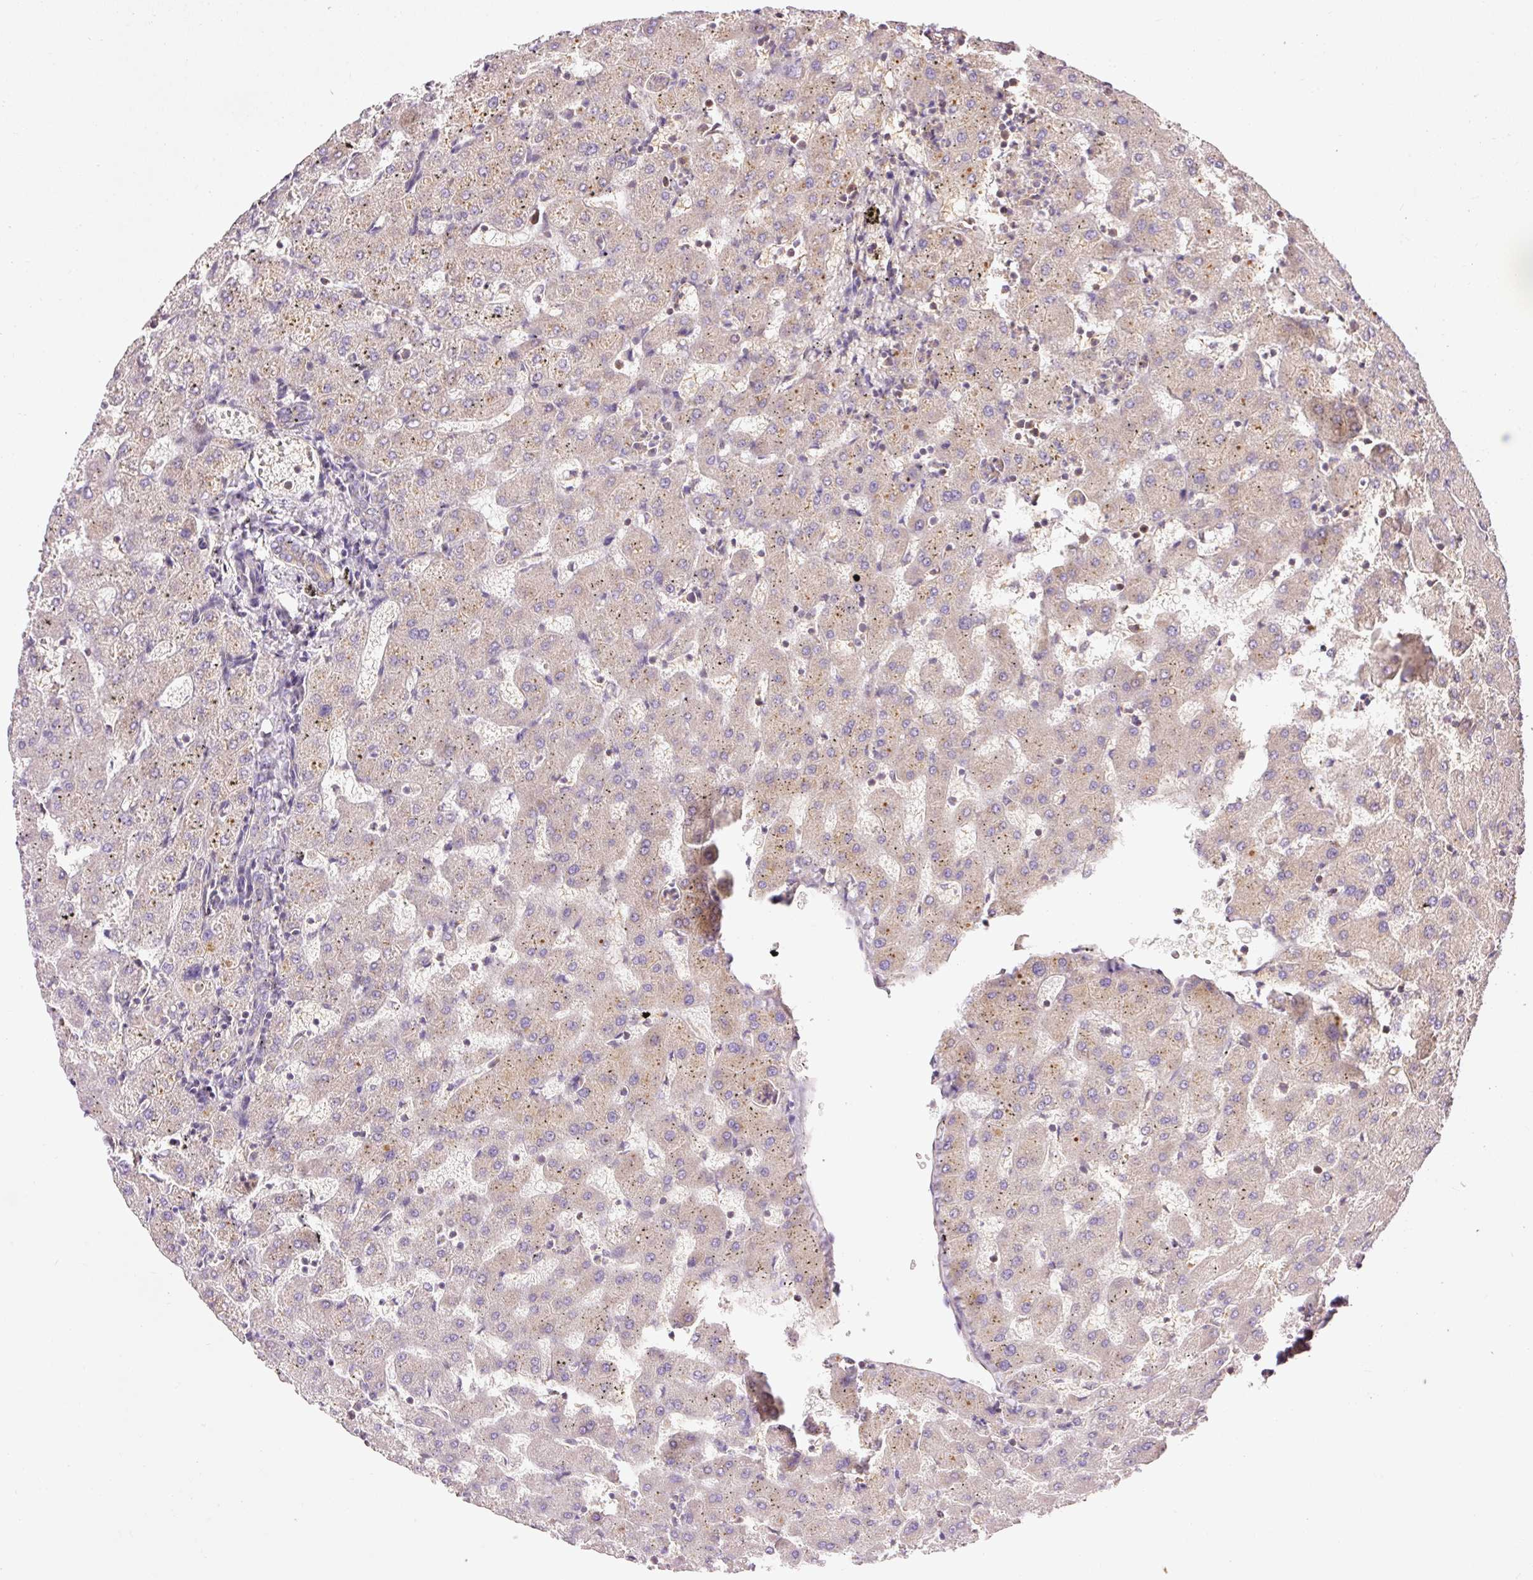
{"staining": {"intensity": "moderate", "quantity": "<25%", "location": "cytoplasmic/membranous"}, "tissue": "liver", "cell_type": "Cholangiocytes", "image_type": "normal", "snomed": [{"axis": "morphology", "description": "Normal tissue, NOS"}, {"axis": "topography", "description": "Liver"}], "caption": "This image exhibits normal liver stained with IHC to label a protein in brown. The cytoplasmic/membranous of cholangiocytes show moderate positivity for the protein. Nuclei are counter-stained blue.", "gene": "ADCY4", "patient": {"sex": "female", "age": 63}}